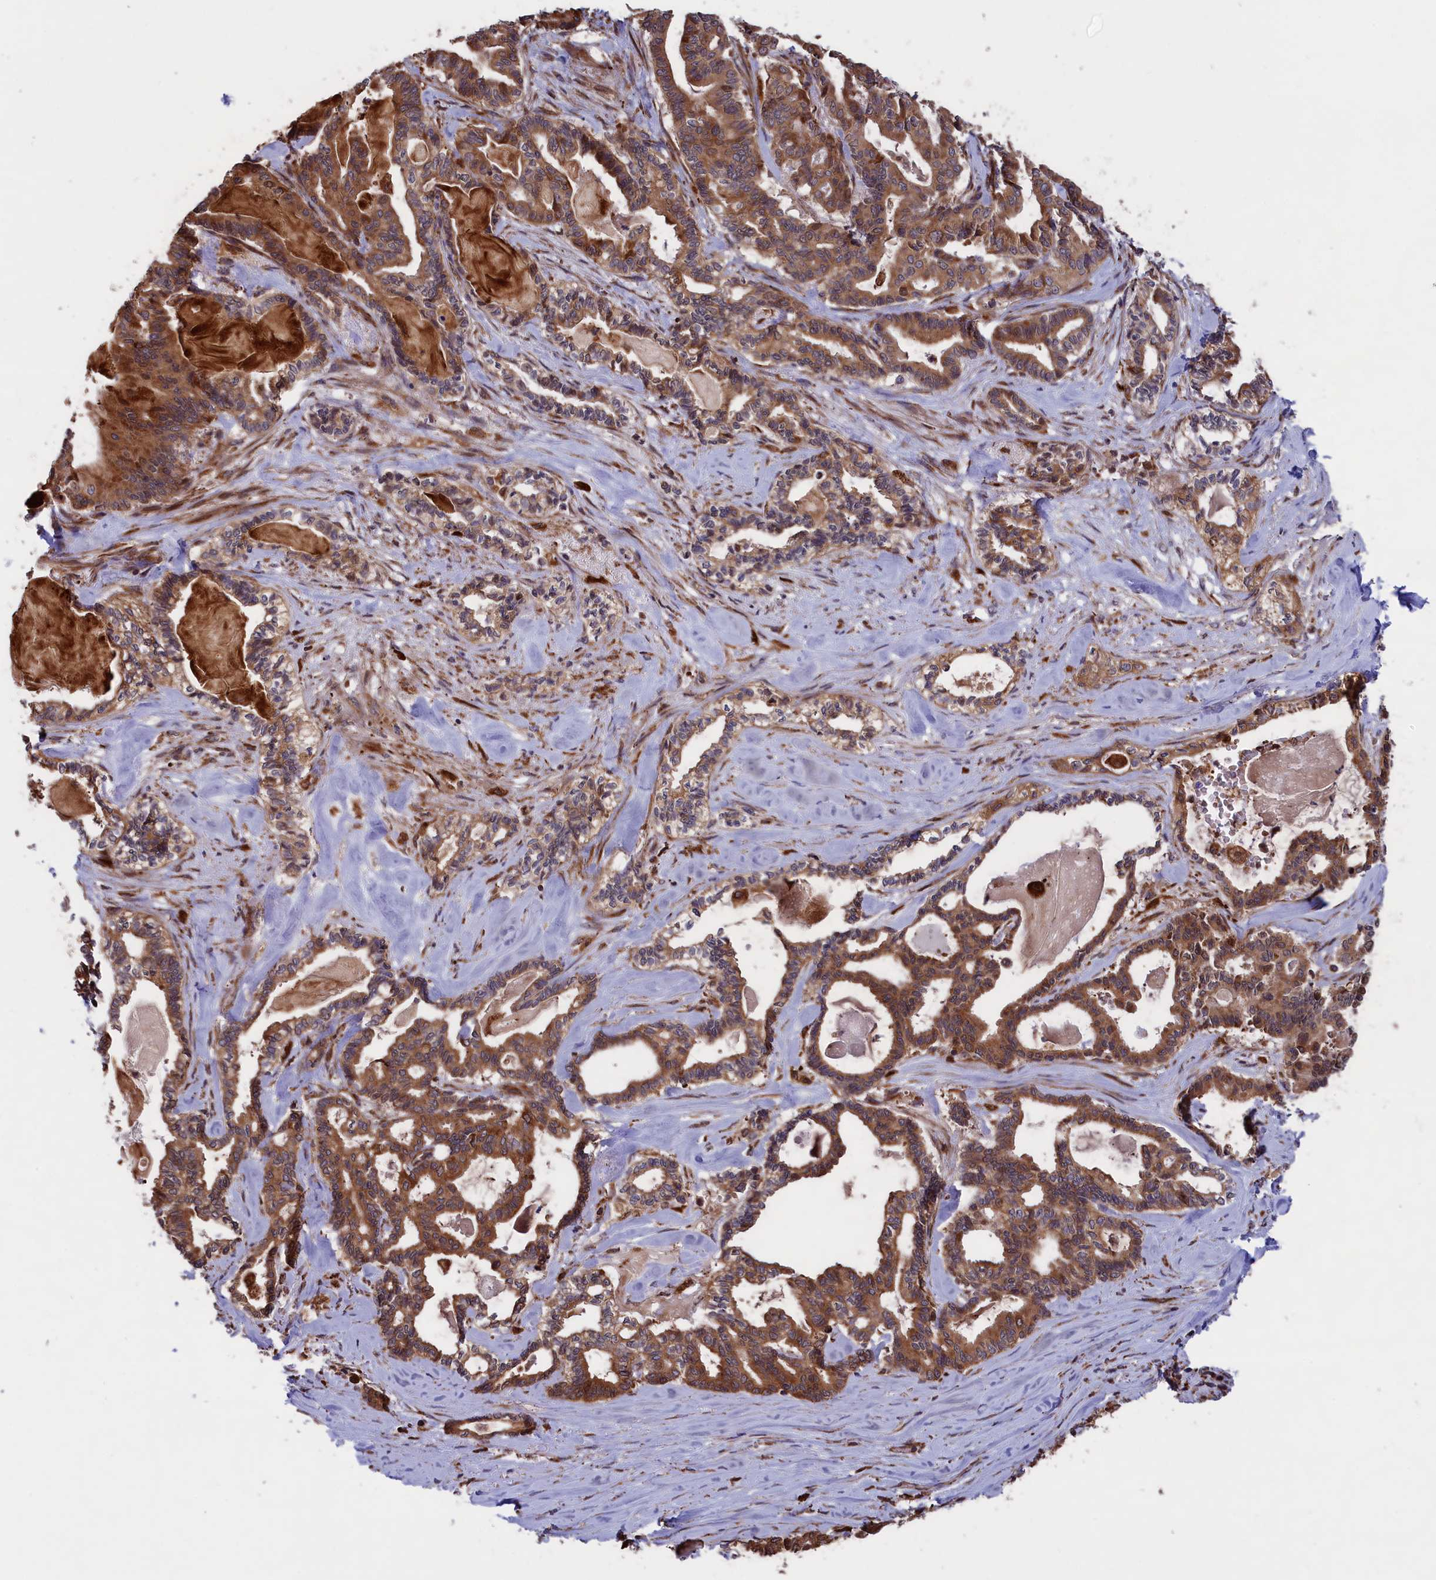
{"staining": {"intensity": "moderate", "quantity": ">75%", "location": "cytoplasmic/membranous"}, "tissue": "pancreatic cancer", "cell_type": "Tumor cells", "image_type": "cancer", "snomed": [{"axis": "morphology", "description": "Adenocarcinoma, NOS"}, {"axis": "topography", "description": "Pancreas"}], "caption": "Moderate cytoplasmic/membranous protein expression is identified in about >75% of tumor cells in adenocarcinoma (pancreatic).", "gene": "PLA2G4C", "patient": {"sex": "male", "age": 63}}